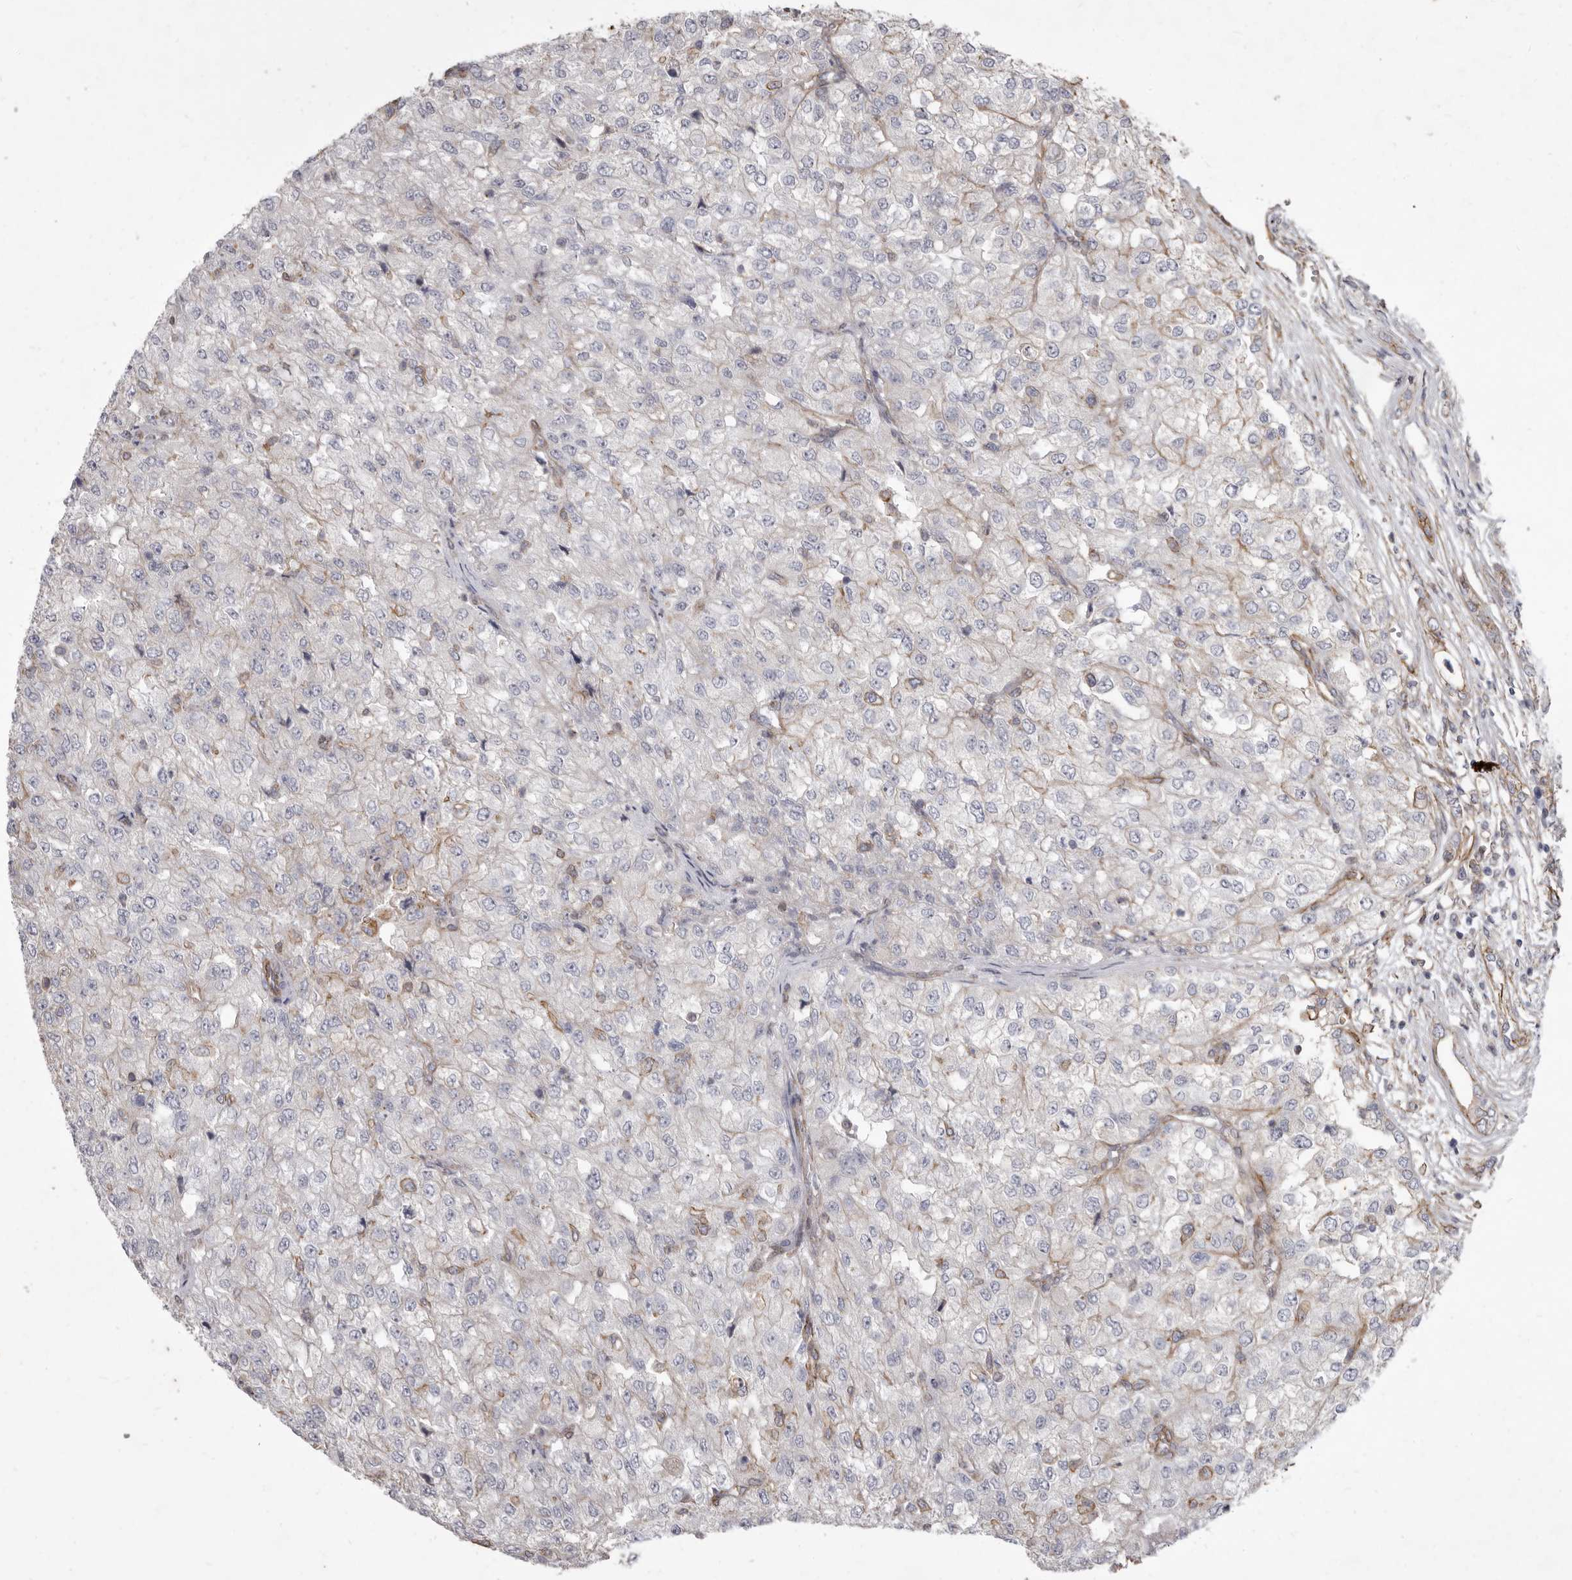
{"staining": {"intensity": "negative", "quantity": "none", "location": "none"}, "tissue": "renal cancer", "cell_type": "Tumor cells", "image_type": "cancer", "snomed": [{"axis": "morphology", "description": "Adenocarcinoma, NOS"}, {"axis": "topography", "description": "Kidney"}], "caption": "There is no significant expression in tumor cells of renal adenocarcinoma.", "gene": "P2RX6", "patient": {"sex": "female", "age": 54}}